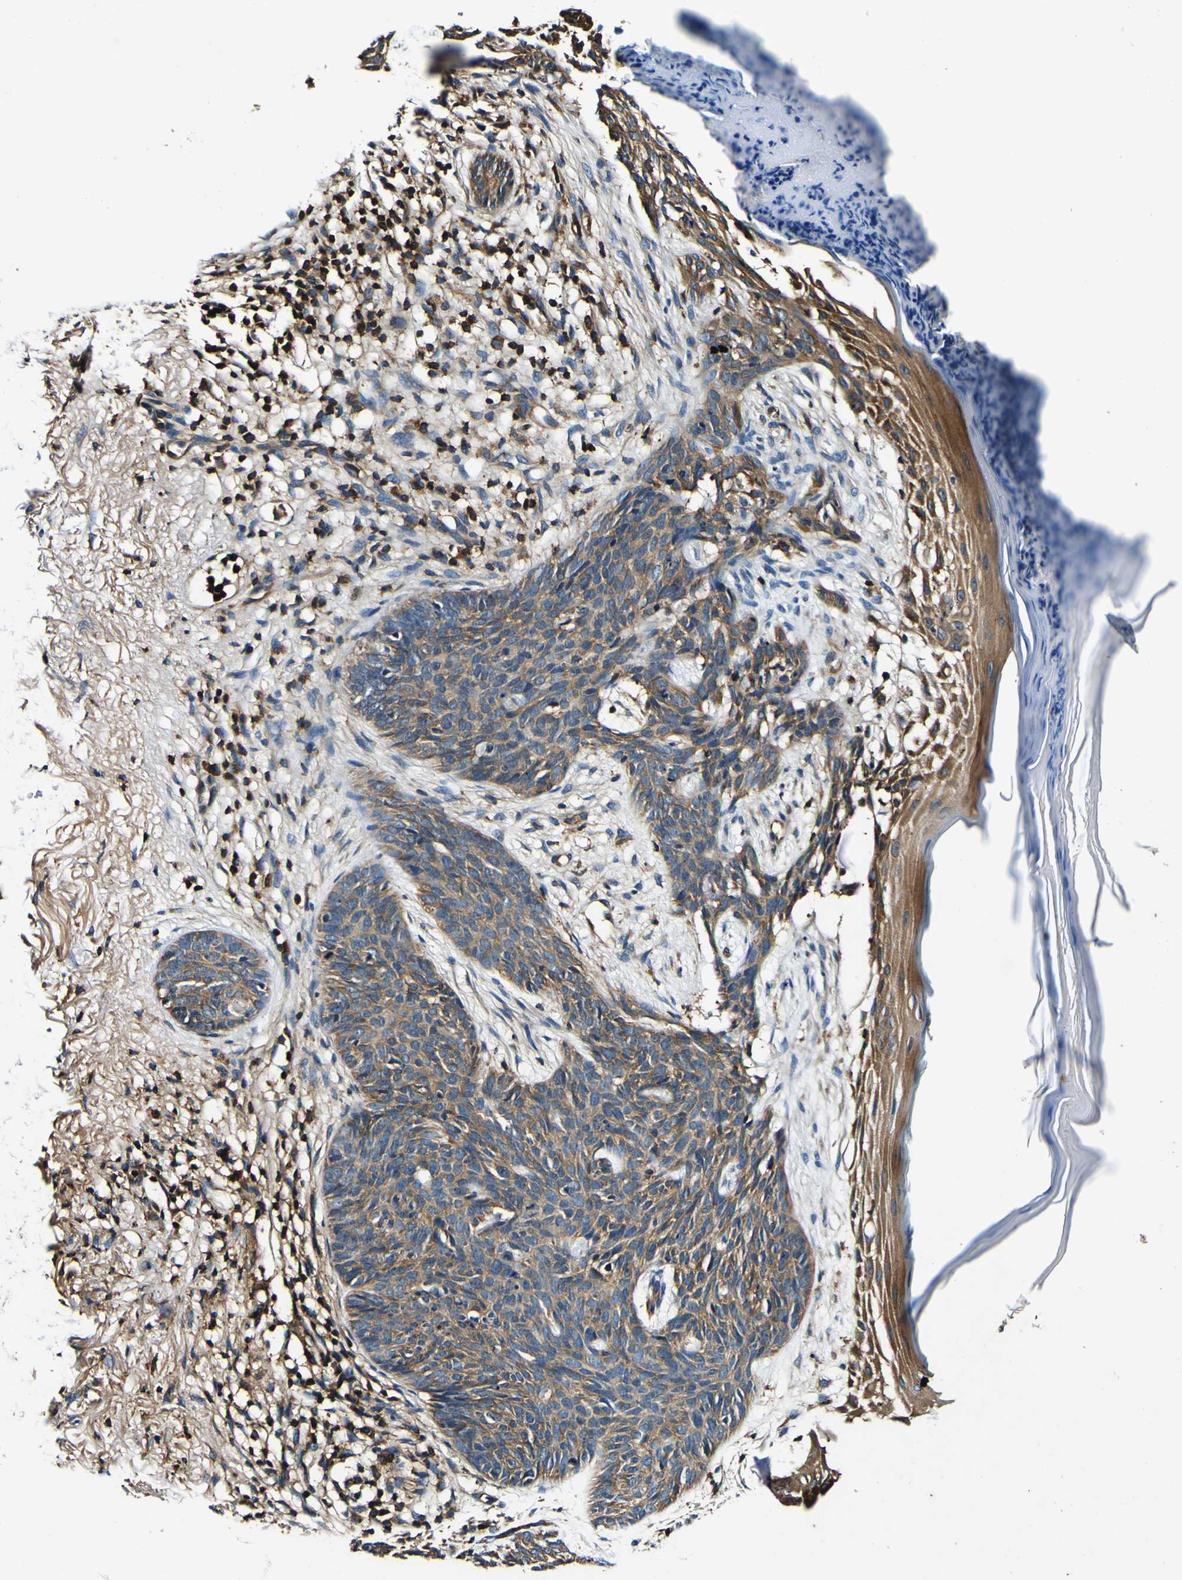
{"staining": {"intensity": "moderate", "quantity": ">75%", "location": "cytoplasmic/membranous"}, "tissue": "skin cancer", "cell_type": "Tumor cells", "image_type": "cancer", "snomed": [{"axis": "morphology", "description": "Normal tissue, NOS"}, {"axis": "morphology", "description": "Basal cell carcinoma"}, {"axis": "topography", "description": "Skin"}], "caption": "A brown stain shows moderate cytoplasmic/membranous staining of a protein in skin basal cell carcinoma tumor cells.", "gene": "RHOT2", "patient": {"sex": "female", "age": 70}}